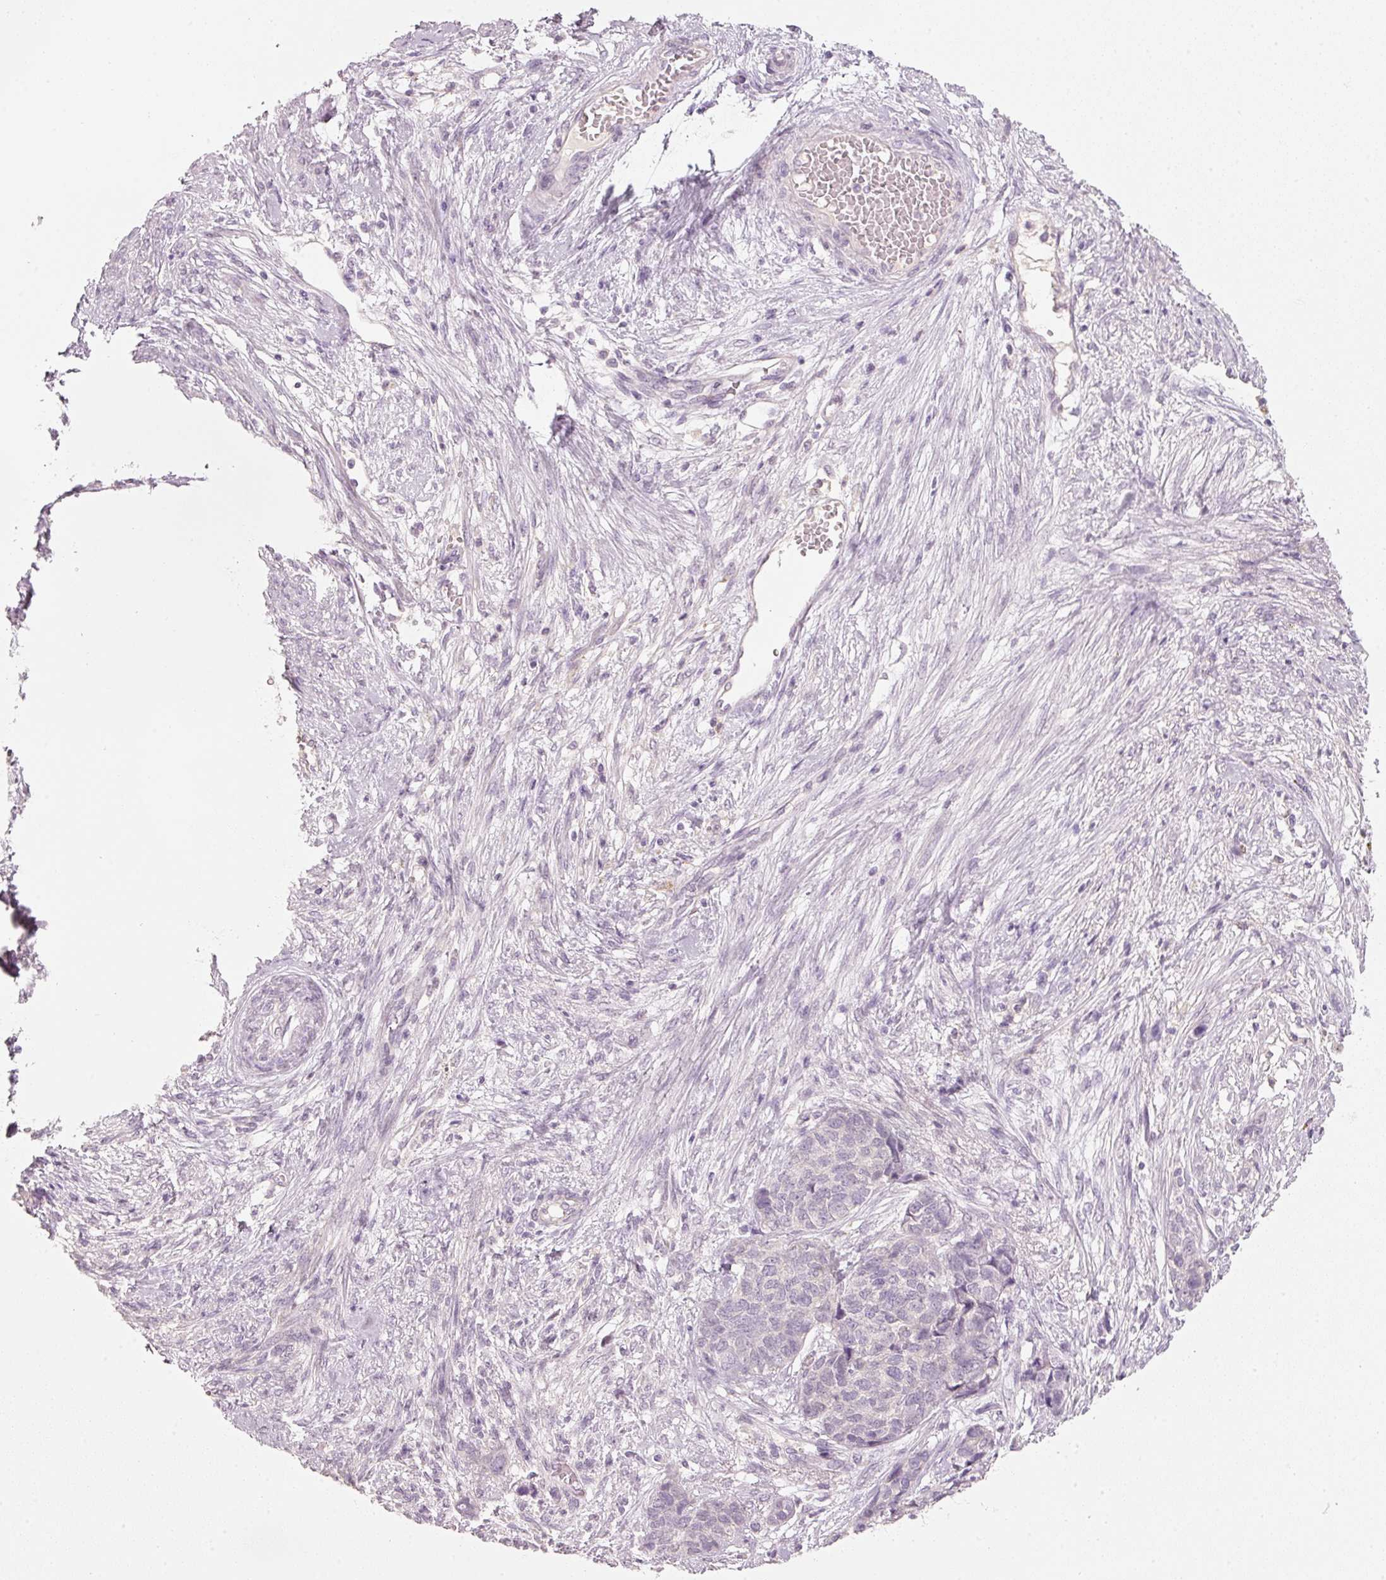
{"staining": {"intensity": "negative", "quantity": "none", "location": "none"}, "tissue": "cervical cancer", "cell_type": "Tumor cells", "image_type": "cancer", "snomed": [{"axis": "morphology", "description": "Squamous cell carcinoma, NOS"}, {"axis": "topography", "description": "Cervix"}], "caption": "Immunohistochemistry of human cervical squamous cell carcinoma exhibits no expression in tumor cells.", "gene": "STEAP1", "patient": {"sex": "female", "age": 63}}